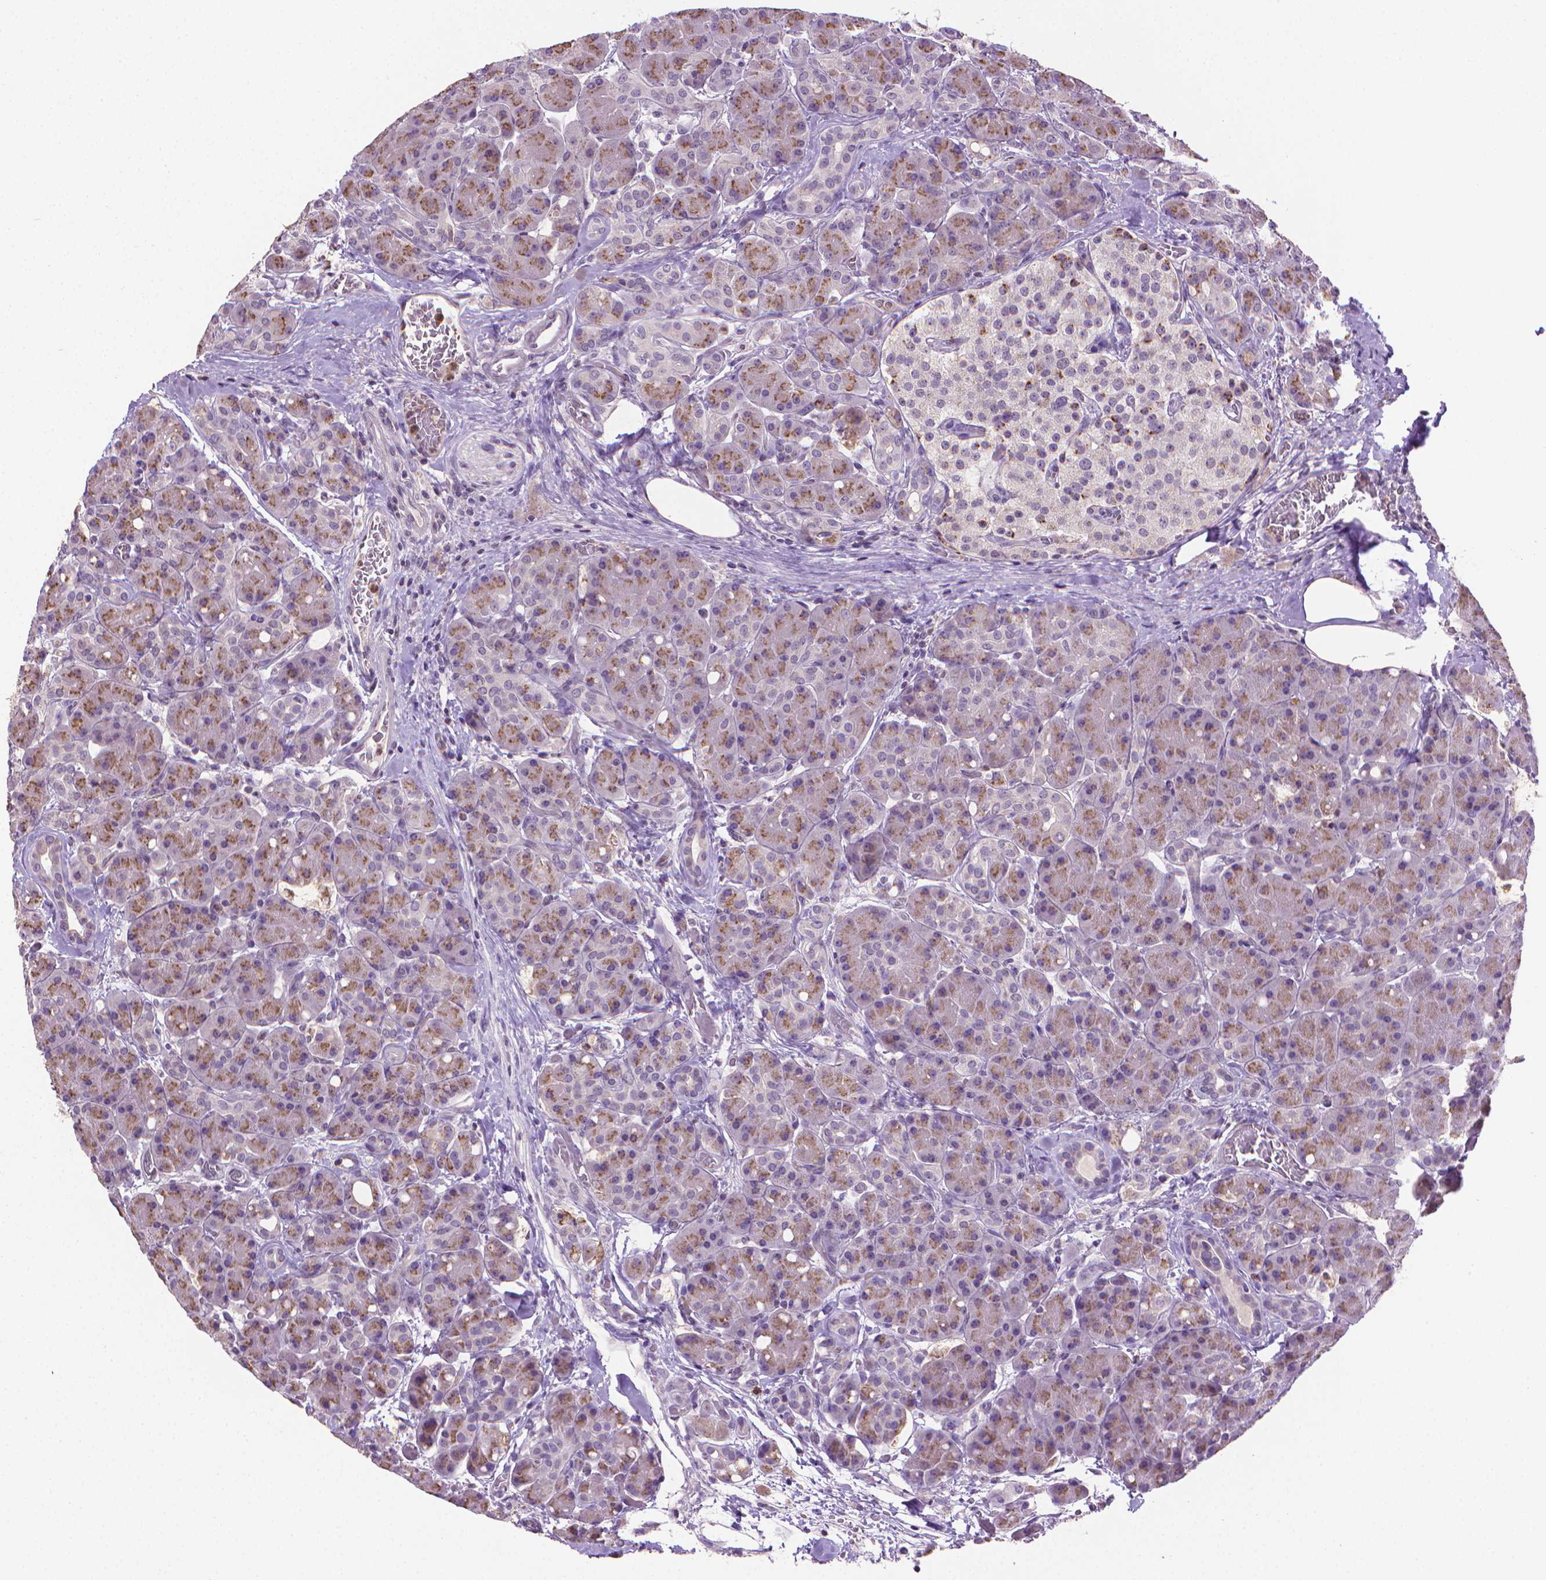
{"staining": {"intensity": "moderate", "quantity": "<25%", "location": "cytoplasmic/membranous"}, "tissue": "pancreas", "cell_type": "Exocrine glandular cells", "image_type": "normal", "snomed": [{"axis": "morphology", "description": "Normal tissue, NOS"}, {"axis": "topography", "description": "Pancreas"}], "caption": "This micrograph displays IHC staining of unremarkable human pancreas, with low moderate cytoplasmic/membranous staining in about <25% of exocrine glandular cells.", "gene": "CDKN2D", "patient": {"sex": "male", "age": 55}}